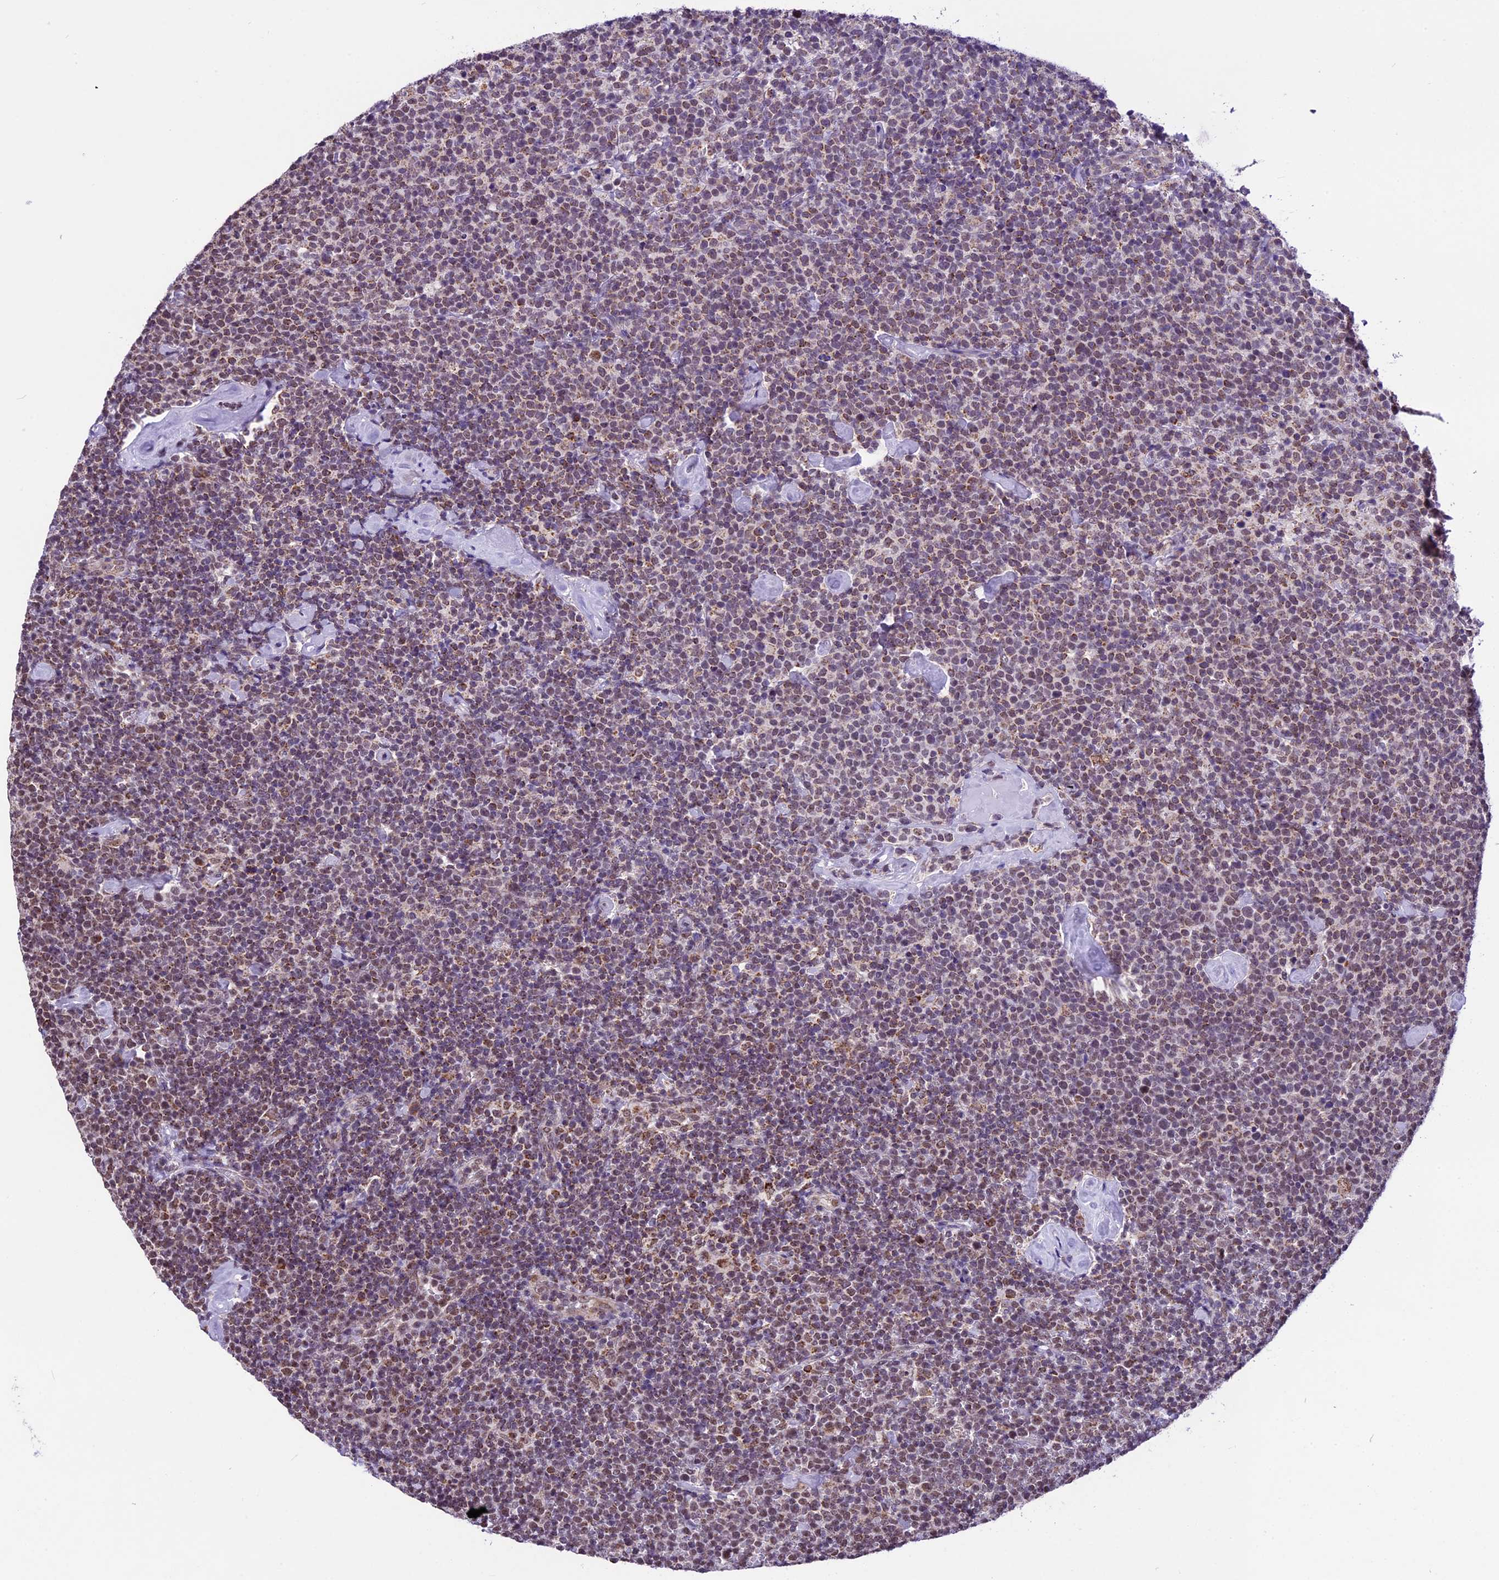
{"staining": {"intensity": "moderate", "quantity": "25%-75%", "location": "nuclear"}, "tissue": "lymphoma", "cell_type": "Tumor cells", "image_type": "cancer", "snomed": [{"axis": "morphology", "description": "Malignant lymphoma, non-Hodgkin's type, High grade"}, {"axis": "topography", "description": "Lymph node"}], "caption": "This photomicrograph exhibits immunohistochemistry (IHC) staining of human high-grade malignant lymphoma, non-Hodgkin's type, with medium moderate nuclear positivity in approximately 25%-75% of tumor cells.", "gene": "CARS2", "patient": {"sex": "male", "age": 61}}